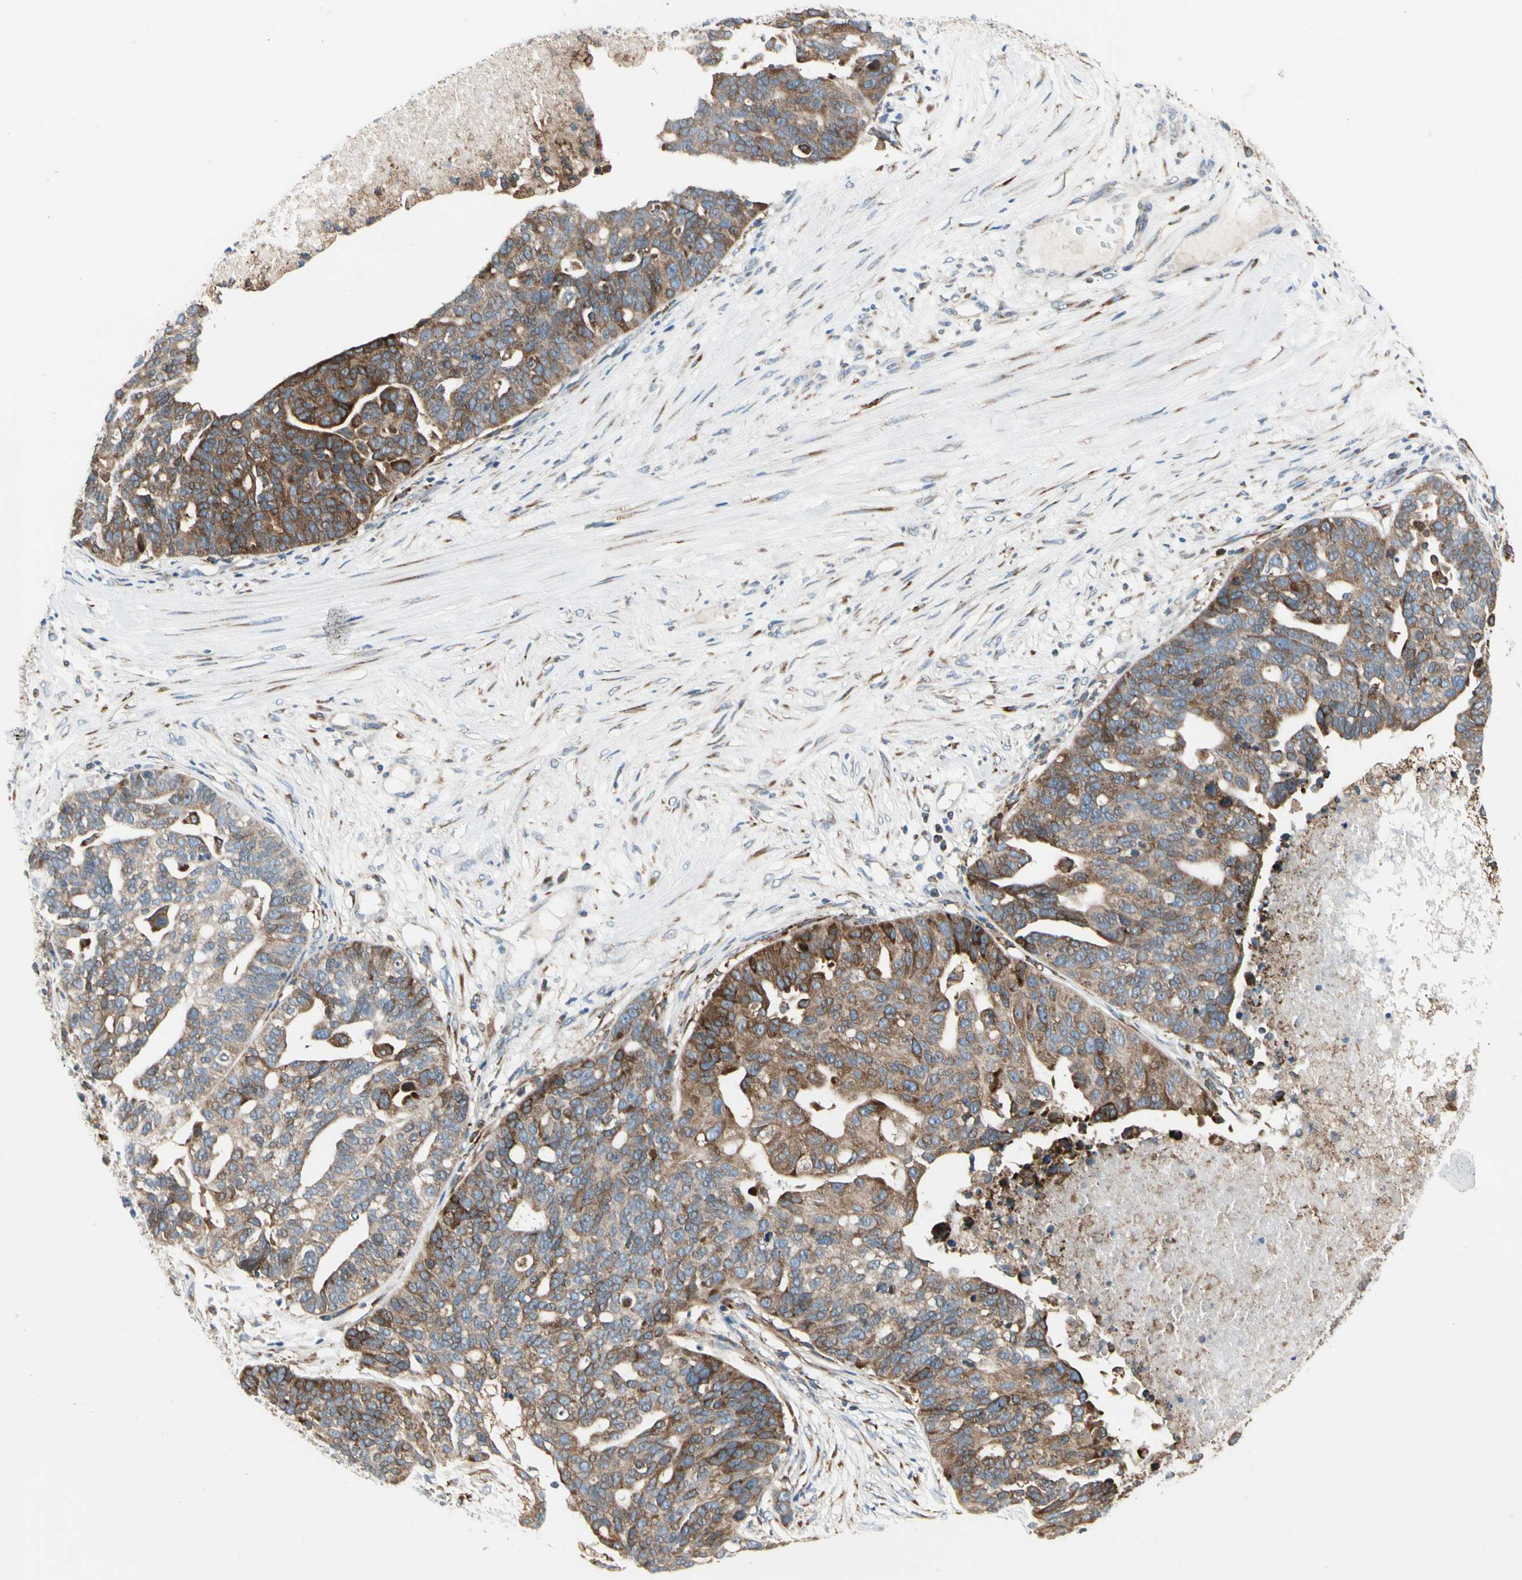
{"staining": {"intensity": "strong", "quantity": ">75%", "location": "cytoplasmic/membranous"}, "tissue": "ovarian cancer", "cell_type": "Tumor cells", "image_type": "cancer", "snomed": [{"axis": "morphology", "description": "Cystadenocarcinoma, serous, NOS"}, {"axis": "topography", "description": "Ovary"}], "caption": "Immunohistochemistry of ovarian cancer (serous cystadenocarcinoma) displays high levels of strong cytoplasmic/membranous expression in approximately >75% of tumor cells. The protein is stained brown, and the nuclei are stained in blue (DAB (3,3'-diaminobenzidine) IHC with brightfield microscopy, high magnification).", "gene": "LRPAP1", "patient": {"sex": "female", "age": 59}}